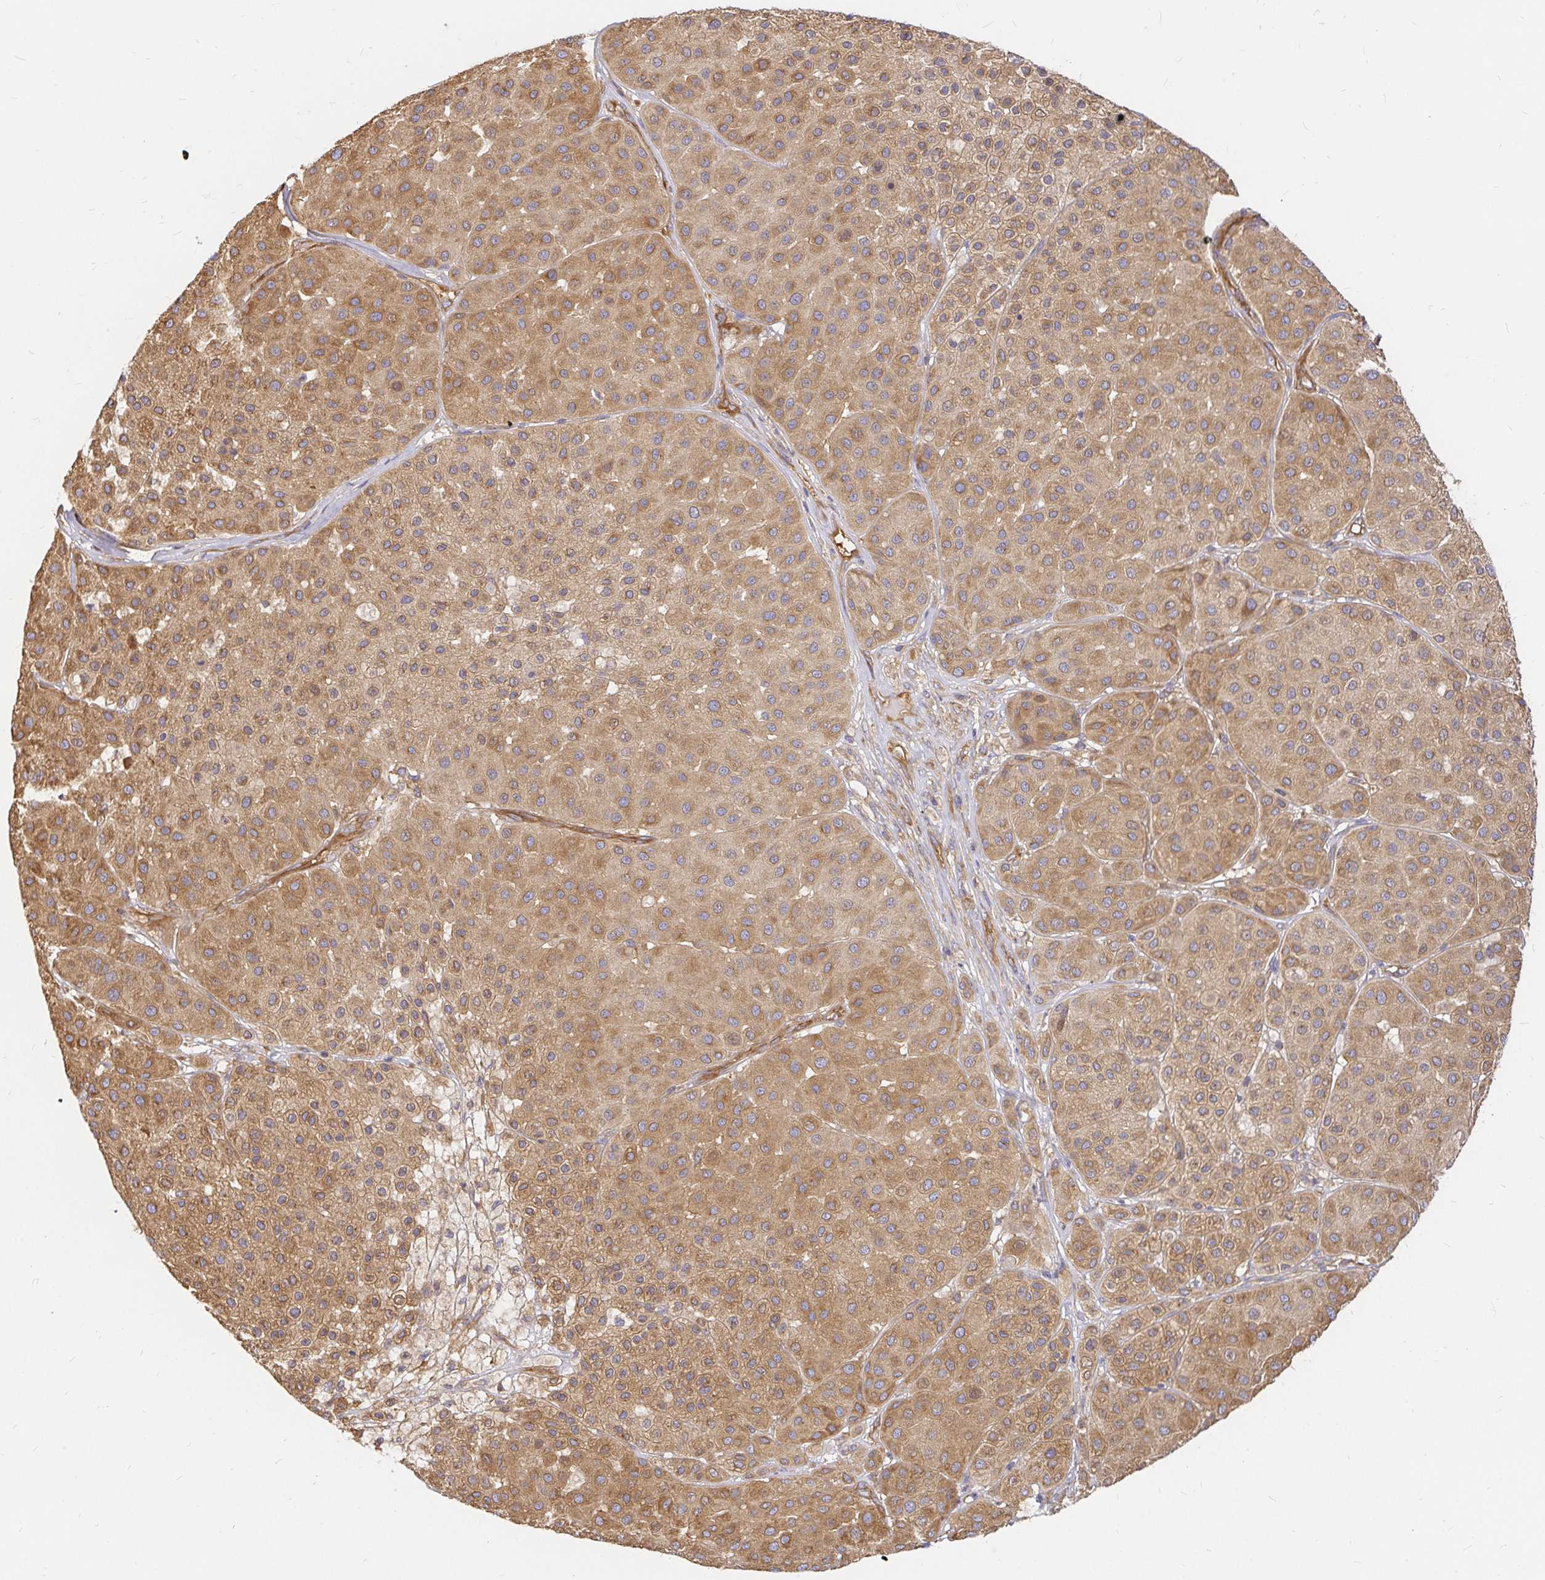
{"staining": {"intensity": "moderate", "quantity": ">75%", "location": "cytoplasmic/membranous"}, "tissue": "melanoma", "cell_type": "Tumor cells", "image_type": "cancer", "snomed": [{"axis": "morphology", "description": "Malignant melanoma, Metastatic site"}, {"axis": "topography", "description": "Smooth muscle"}], "caption": "Human melanoma stained with a protein marker shows moderate staining in tumor cells.", "gene": "KIF5B", "patient": {"sex": "male", "age": 41}}